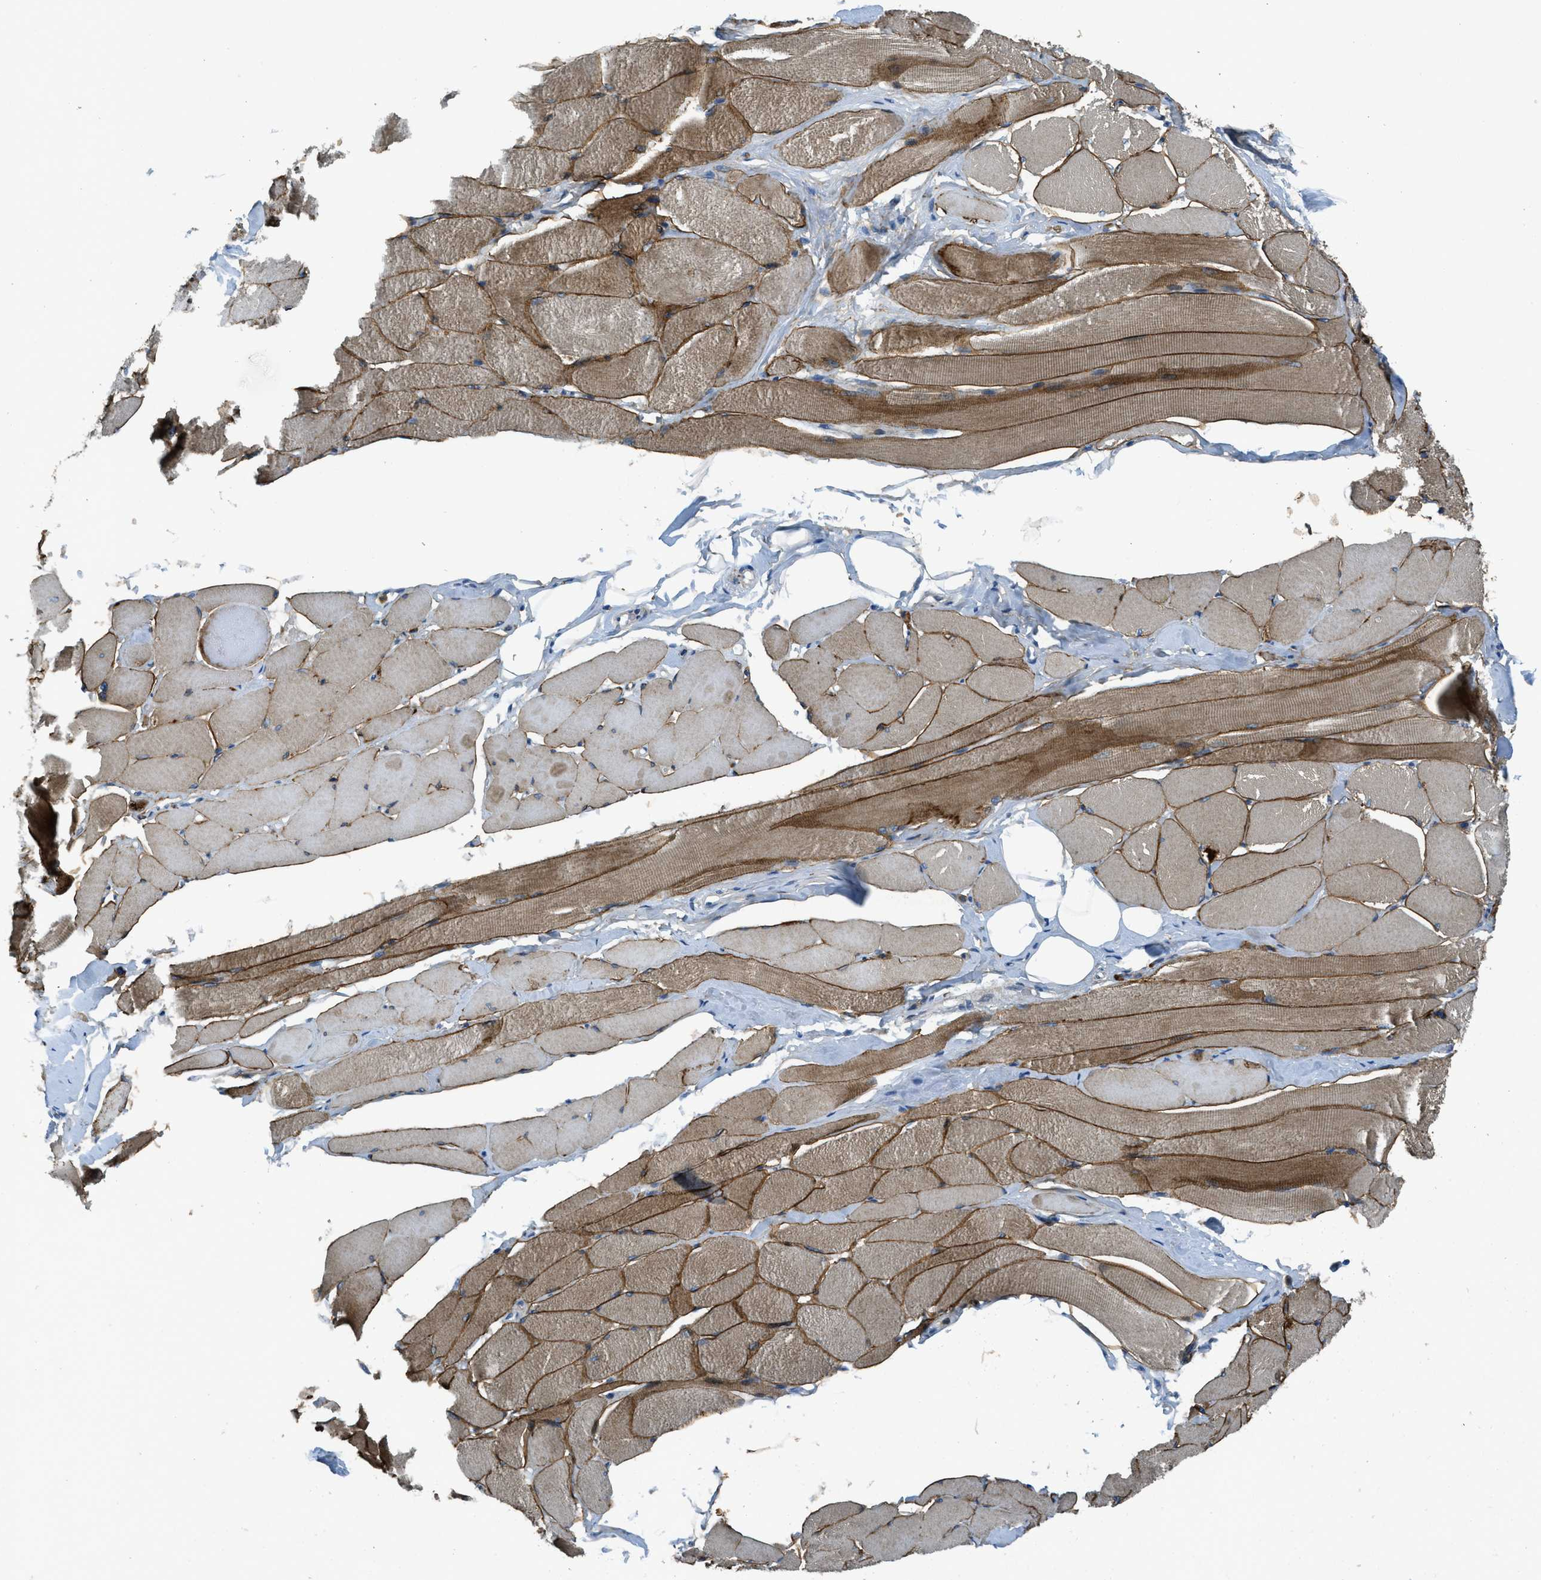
{"staining": {"intensity": "moderate", "quantity": ">75%", "location": "cytoplasmic/membranous"}, "tissue": "skeletal muscle", "cell_type": "Myocytes", "image_type": "normal", "snomed": [{"axis": "morphology", "description": "Normal tissue, NOS"}, {"axis": "topography", "description": "Skeletal muscle"}, {"axis": "topography", "description": "Peripheral nerve tissue"}], "caption": "Moderate cytoplasmic/membranous positivity is seen in about >75% of myocytes in unremarkable skeletal muscle.", "gene": "SNX14", "patient": {"sex": "female", "age": 84}}